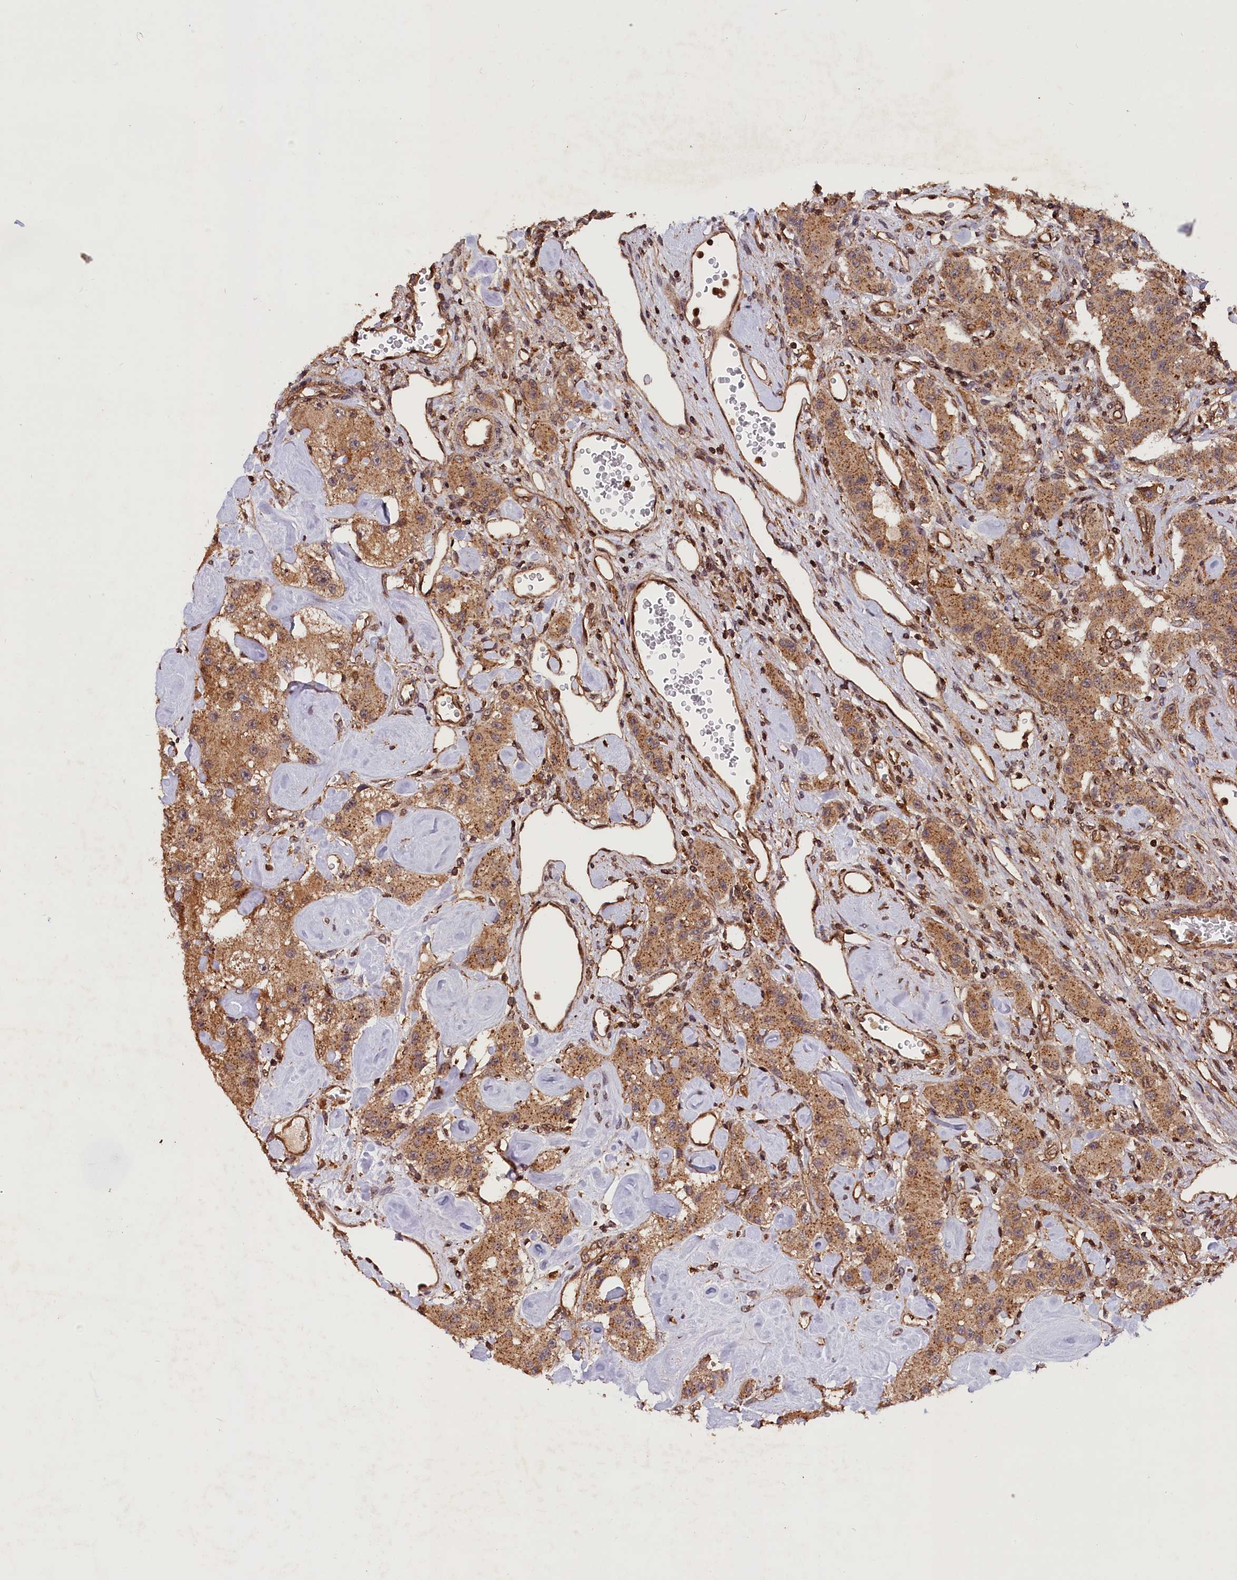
{"staining": {"intensity": "moderate", "quantity": ">75%", "location": "cytoplasmic/membranous"}, "tissue": "carcinoid", "cell_type": "Tumor cells", "image_type": "cancer", "snomed": [{"axis": "morphology", "description": "Carcinoid, malignant, NOS"}, {"axis": "topography", "description": "Pancreas"}], "caption": "DAB (3,3'-diaminobenzidine) immunohistochemical staining of carcinoid shows moderate cytoplasmic/membranous protein staining in approximately >75% of tumor cells.", "gene": "IST1", "patient": {"sex": "male", "age": 41}}